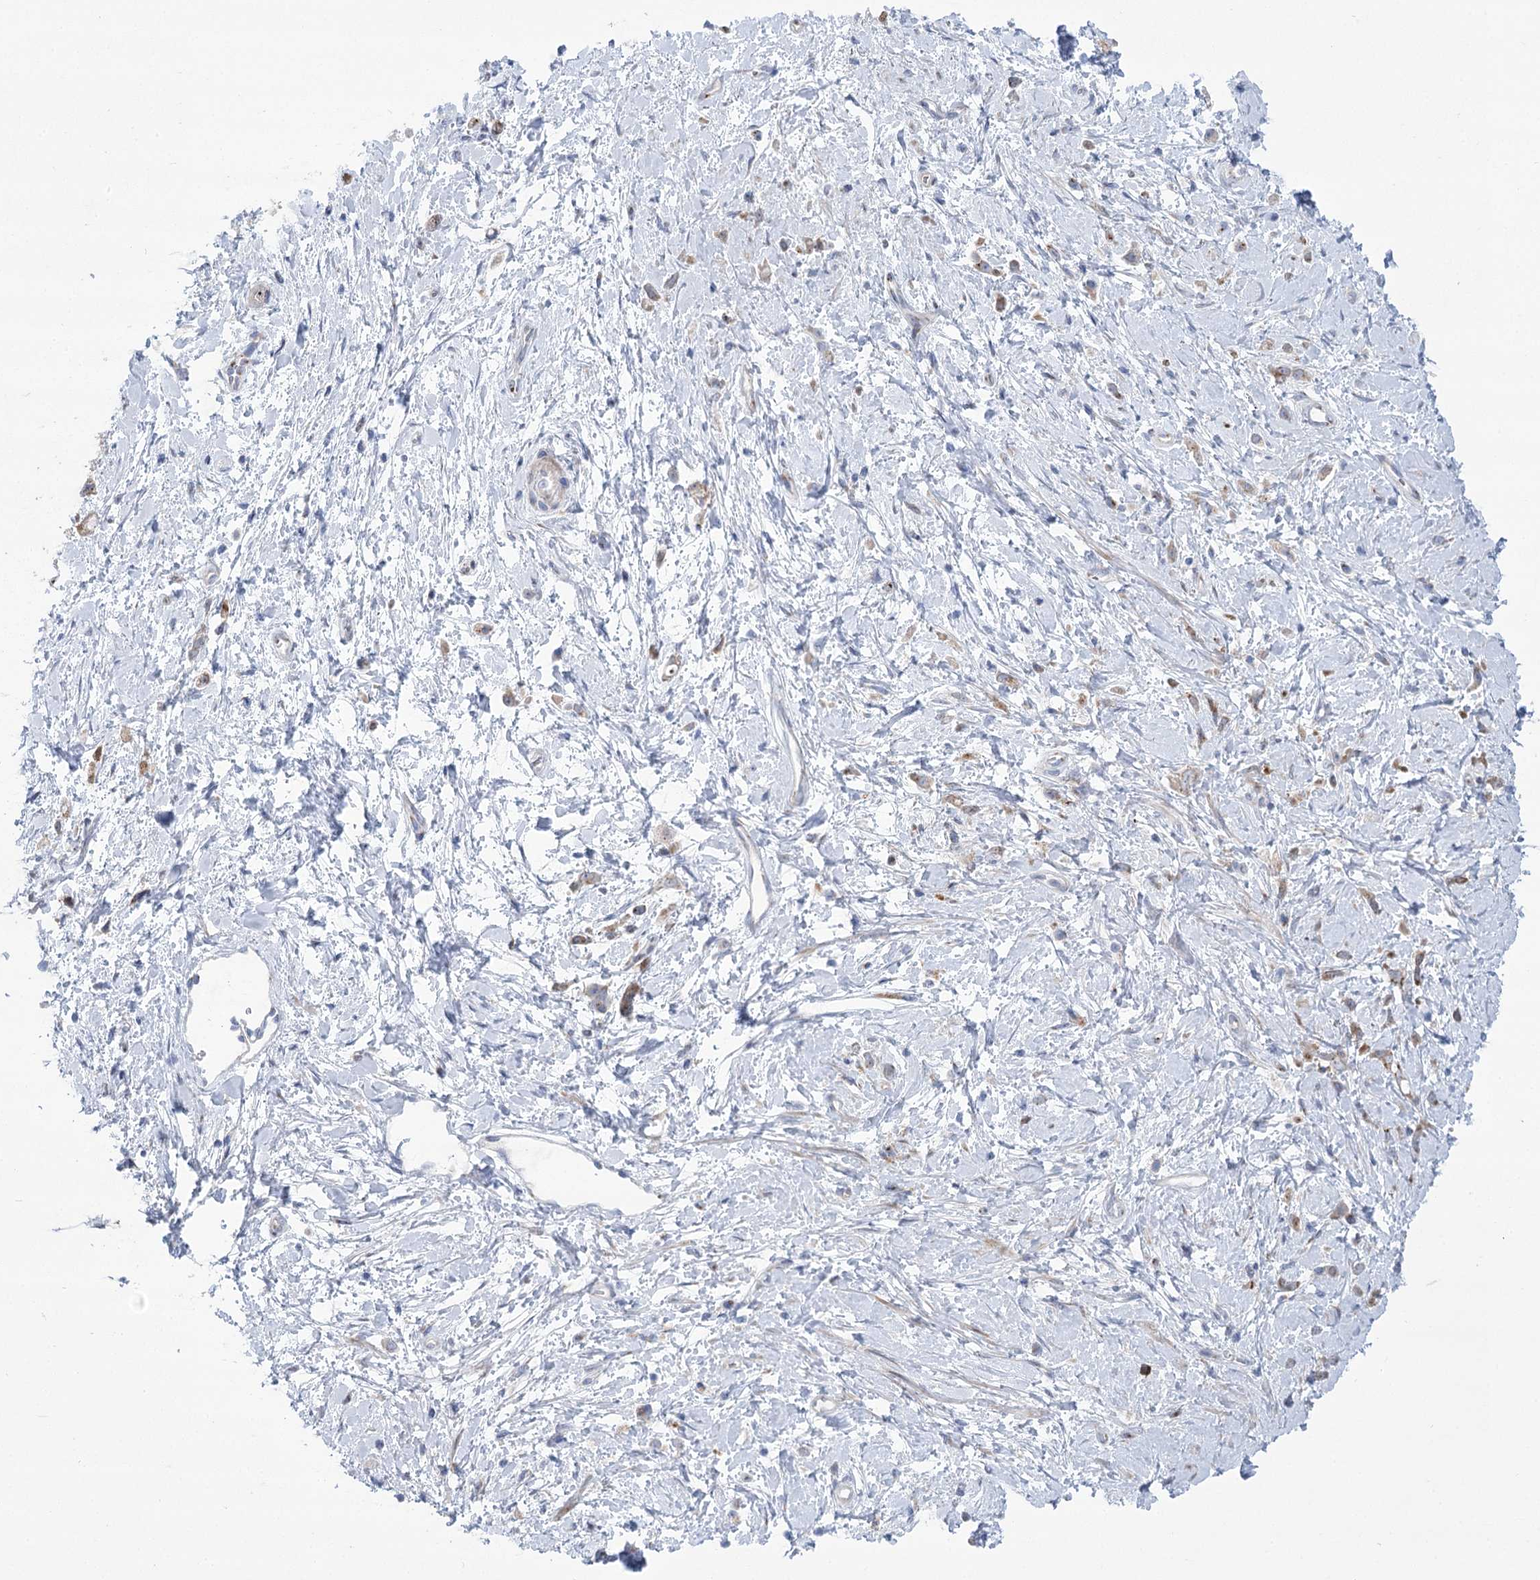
{"staining": {"intensity": "weak", "quantity": "25%-75%", "location": "cytoplasmic/membranous"}, "tissue": "stomach cancer", "cell_type": "Tumor cells", "image_type": "cancer", "snomed": [{"axis": "morphology", "description": "Adenocarcinoma, NOS"}, {"axis": "topography", "description": "Stomach"}], "caption": "Approximately 25%-75% of tumor cells in human stomach cancer reveal weak cytoplasmic/membranous protein positivity as visualized by brown immunohistochemical staining.", "gene": "NME7", "patient": {"sex": "female", "age": 60}}